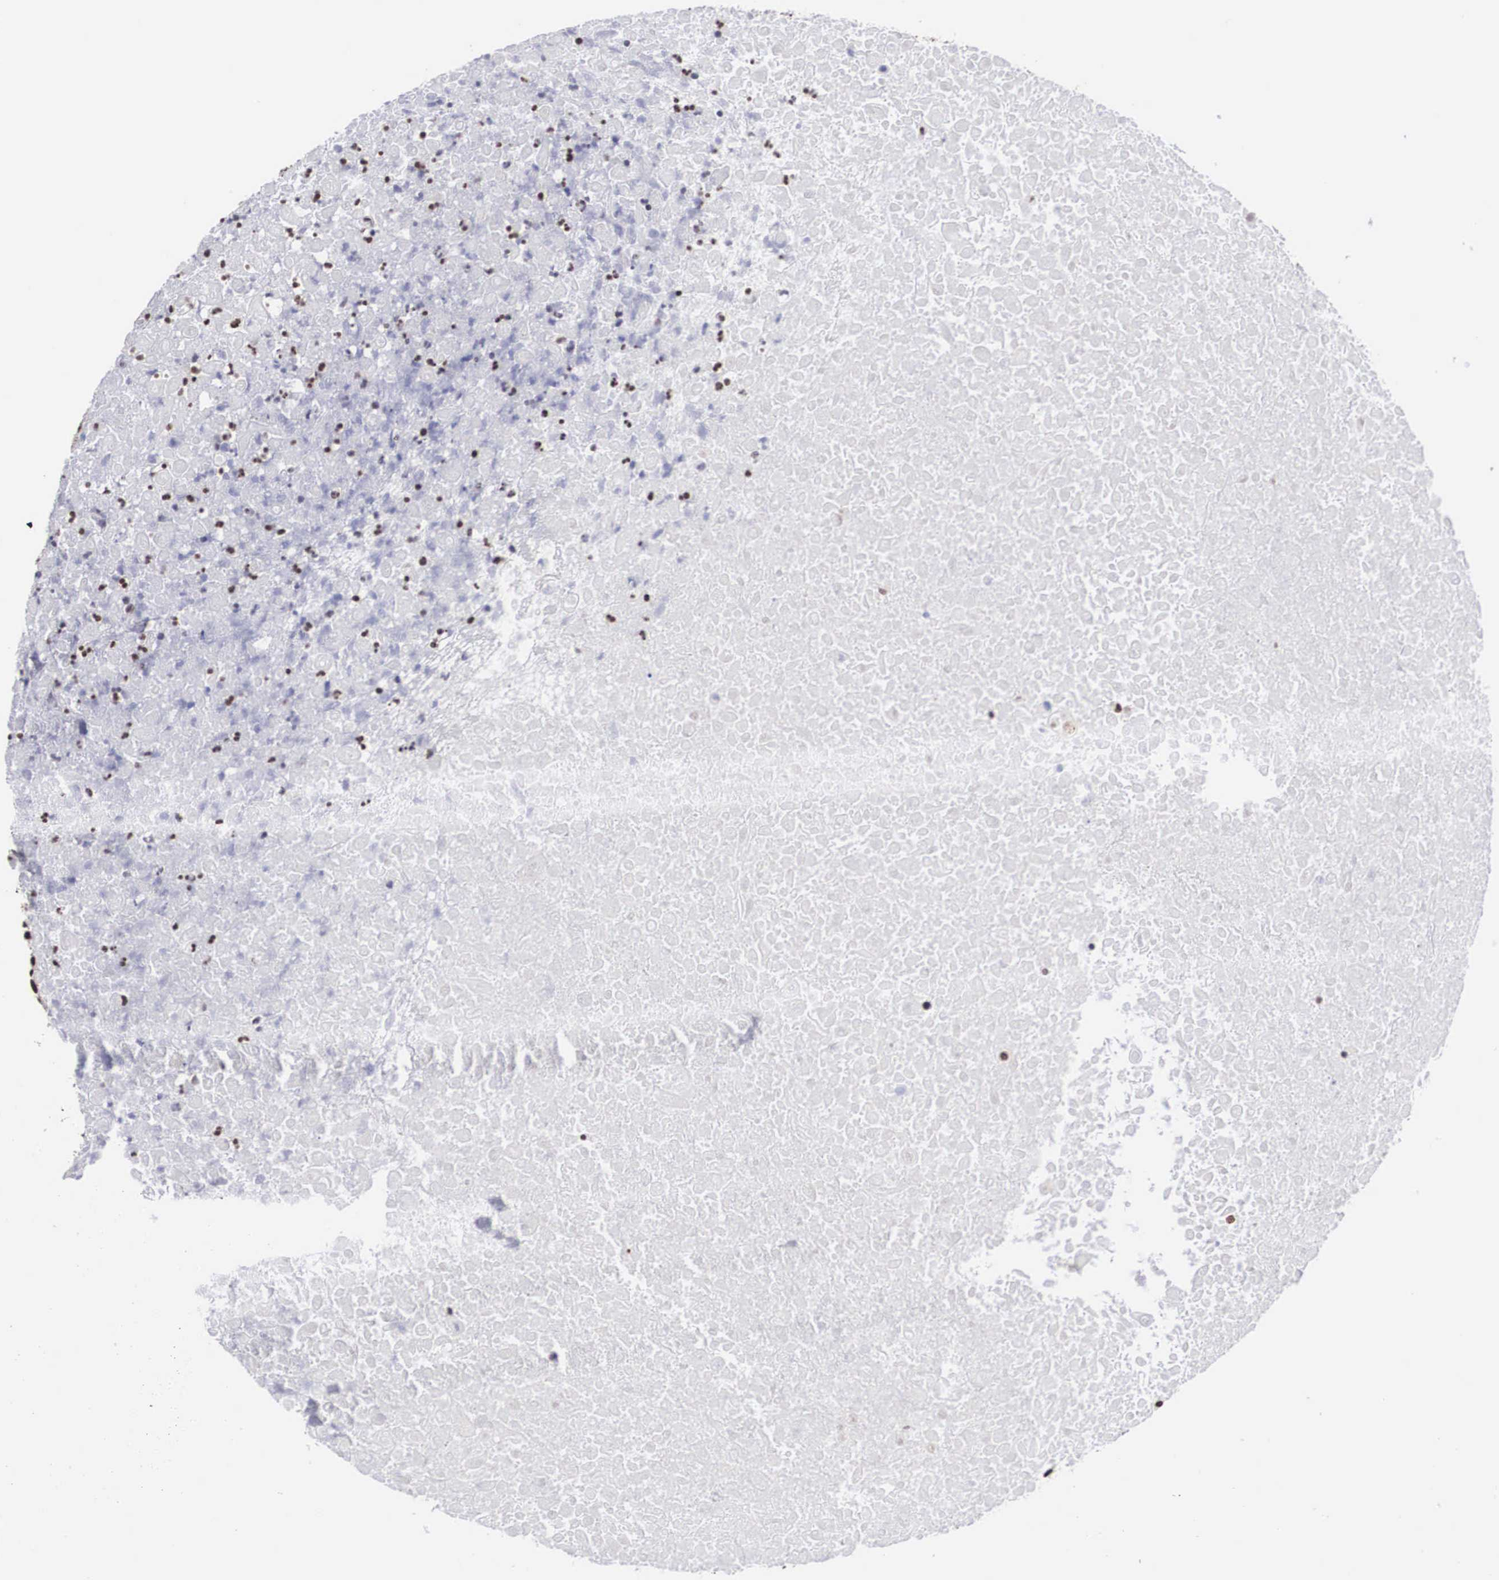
{"staining": {"intensity": "weak", "quantity": ">75%", "location": "nuclear"}, "tissue": "urothelial cancer", "cell_type": "Tumor cells", "image_type": "cancer", "snomed": [{"axis": "morphology", "description": "Urothelial carcinoma, High grade"}, {"axis": "topography", "description": "Urinary bladder"}], "caption": "Protein staining of urothelial cancer tissue shows weak nuclear expression in approximately >75% of tumor cells.", "gene": "ACIN1", "patient": {"sex": "male", "age": 56}}